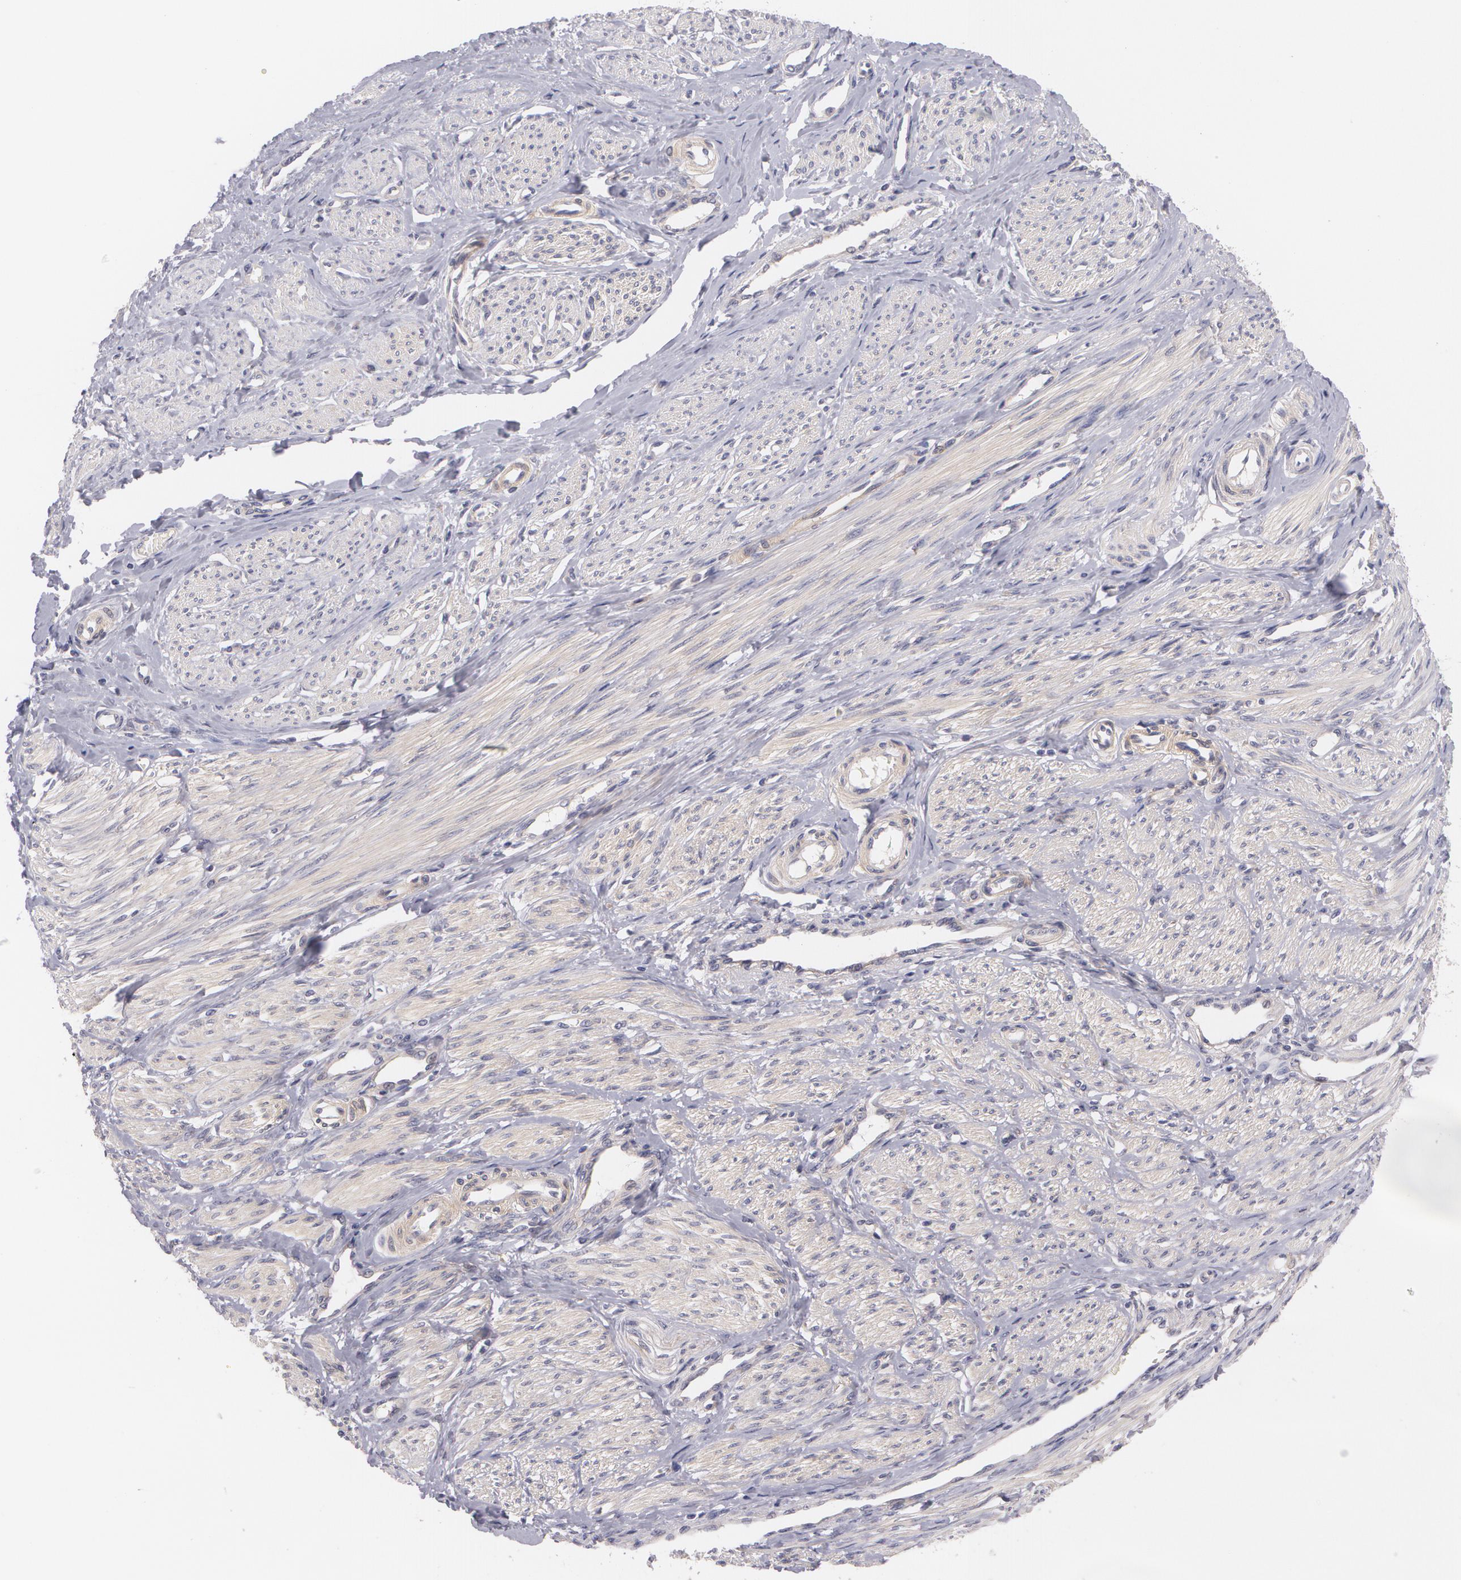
{"staining": {"intensity": "negative", "quantity": "none", "location": "none"}, "tissue": "smooth muscle", "cell_type": "Smooth muscle cells", "image_type": "normal", "snomed": [{"axis": "morphology", "description": "Normal tissue, NOS"}, {"axis": "topography", "description": "Smooth muscle"}, {"axis": "topography", "description": "Uterus"}], "caption": "Immunohistochemistry micrograph of unremarkable human smooth muscle stained for a protein (brown), which demonstrates no staining in smooth muscle cells. The staining was performed using DAB to visualize the protein expression in brown, while the nuclei were stained in blue with hematoxylin (Magnification: 20x).", "gene": "CASK", "patient": {"sex": "female", "age": 39}}